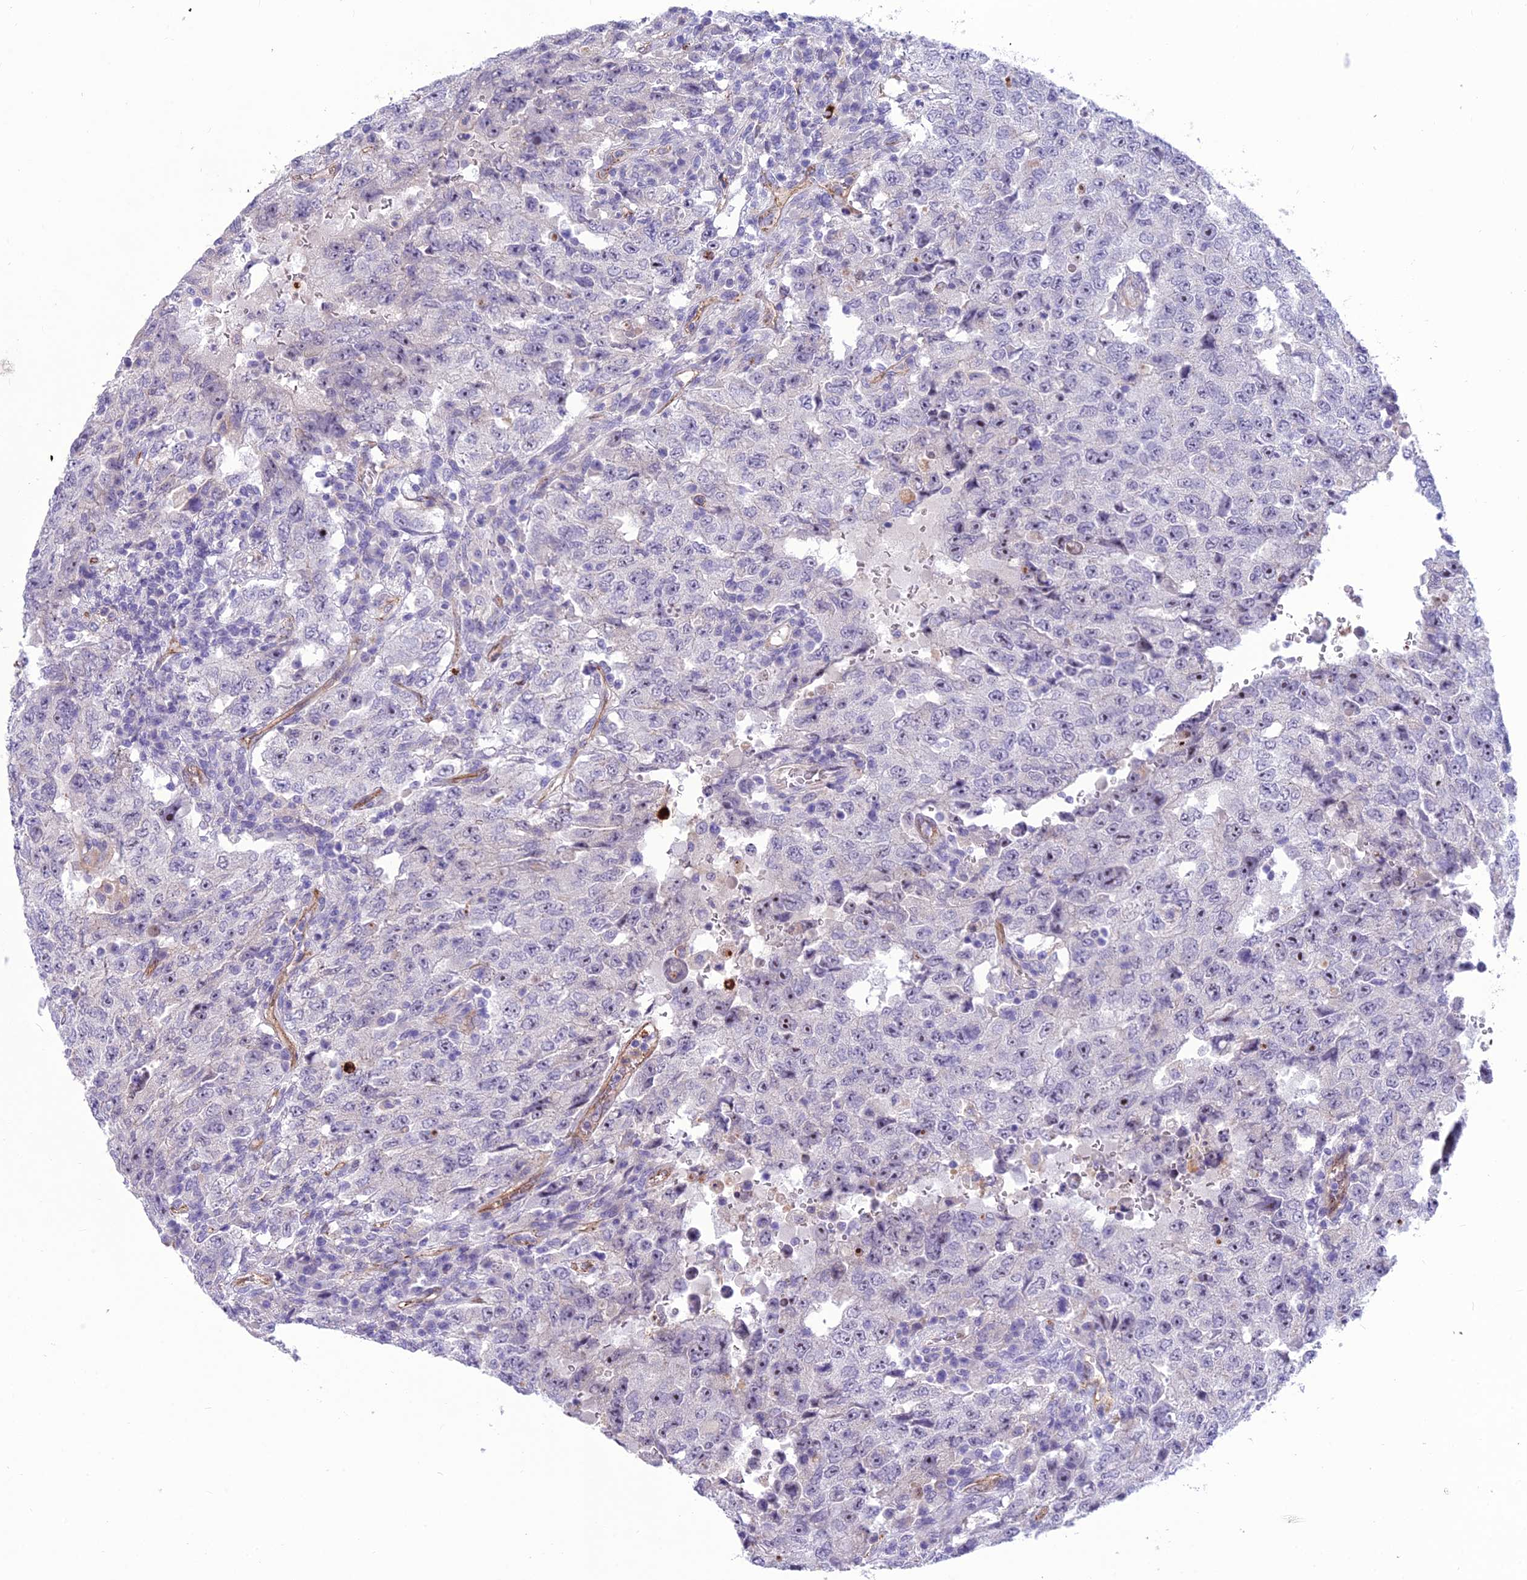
{"staining": {"intensity": "negative", "quantity": "none", "location": "none"}, "tissue": "testis cancer", "cell_type": "Tumor cells", "image_type": "cancer", "snomed": [{"axis": "morphology", "description": "Carcinoma, Embryonal, NOS"}, {"axis": "topography", "description": "Testis"}], "caption": "Immunohistochemistry photomicrograph of neoplastic tissue: testis cancer (embryonal carcinoma) stained with DAB exhibits no significant protein expression in tumor cells.", "gene": "BBS7", "patient": {"sex": "male", "age": 26}}